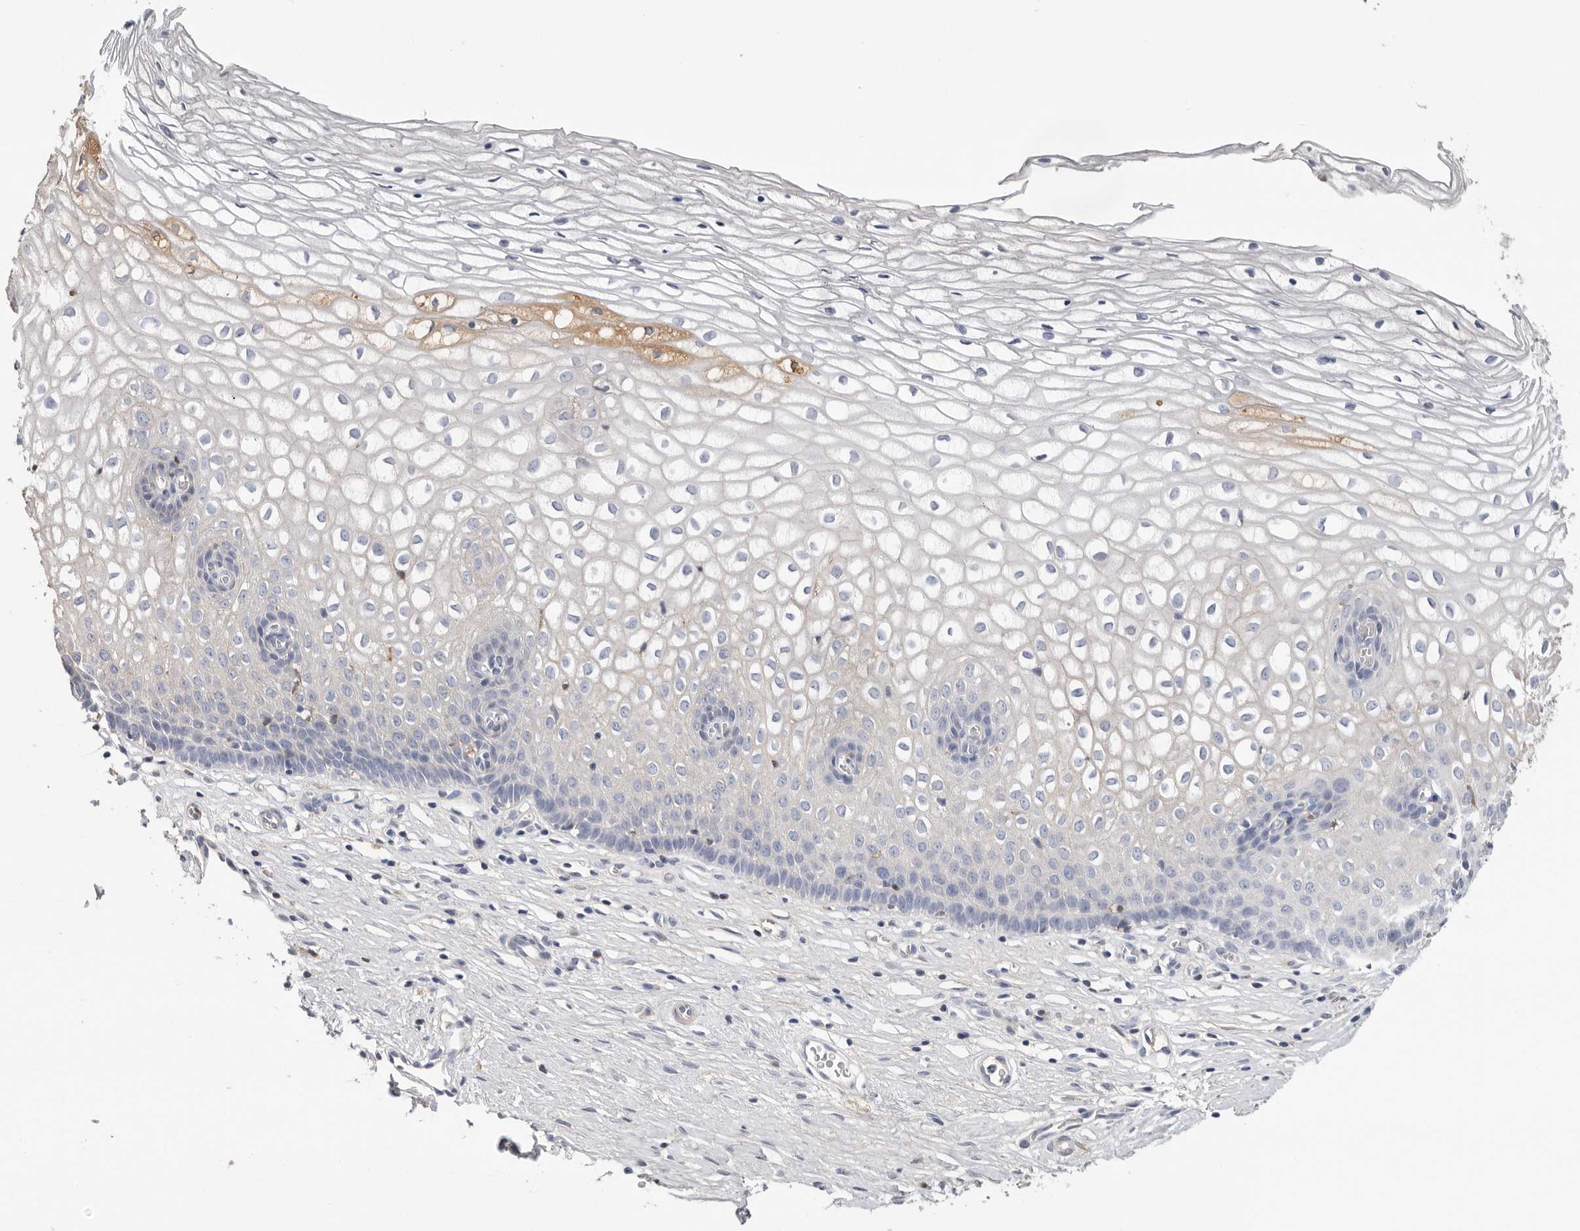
{"staining": {"intensity": "negative", "quantity": "none", "location": "none"}, "tissue": "cervix", "cell_type": "Glandular cells", "image_type": "normal", "snomed": [{"axis": "morphology", "description": "Normal tissue, NOS"}, {"axis": "topography", "description": "Cervix"}], "caption": "The immunohistochemistry micrograph has no significant positivity in glandular cells of cervix.", "gene": "APOA2", "patient": {"sex": "female", "age": 27}}